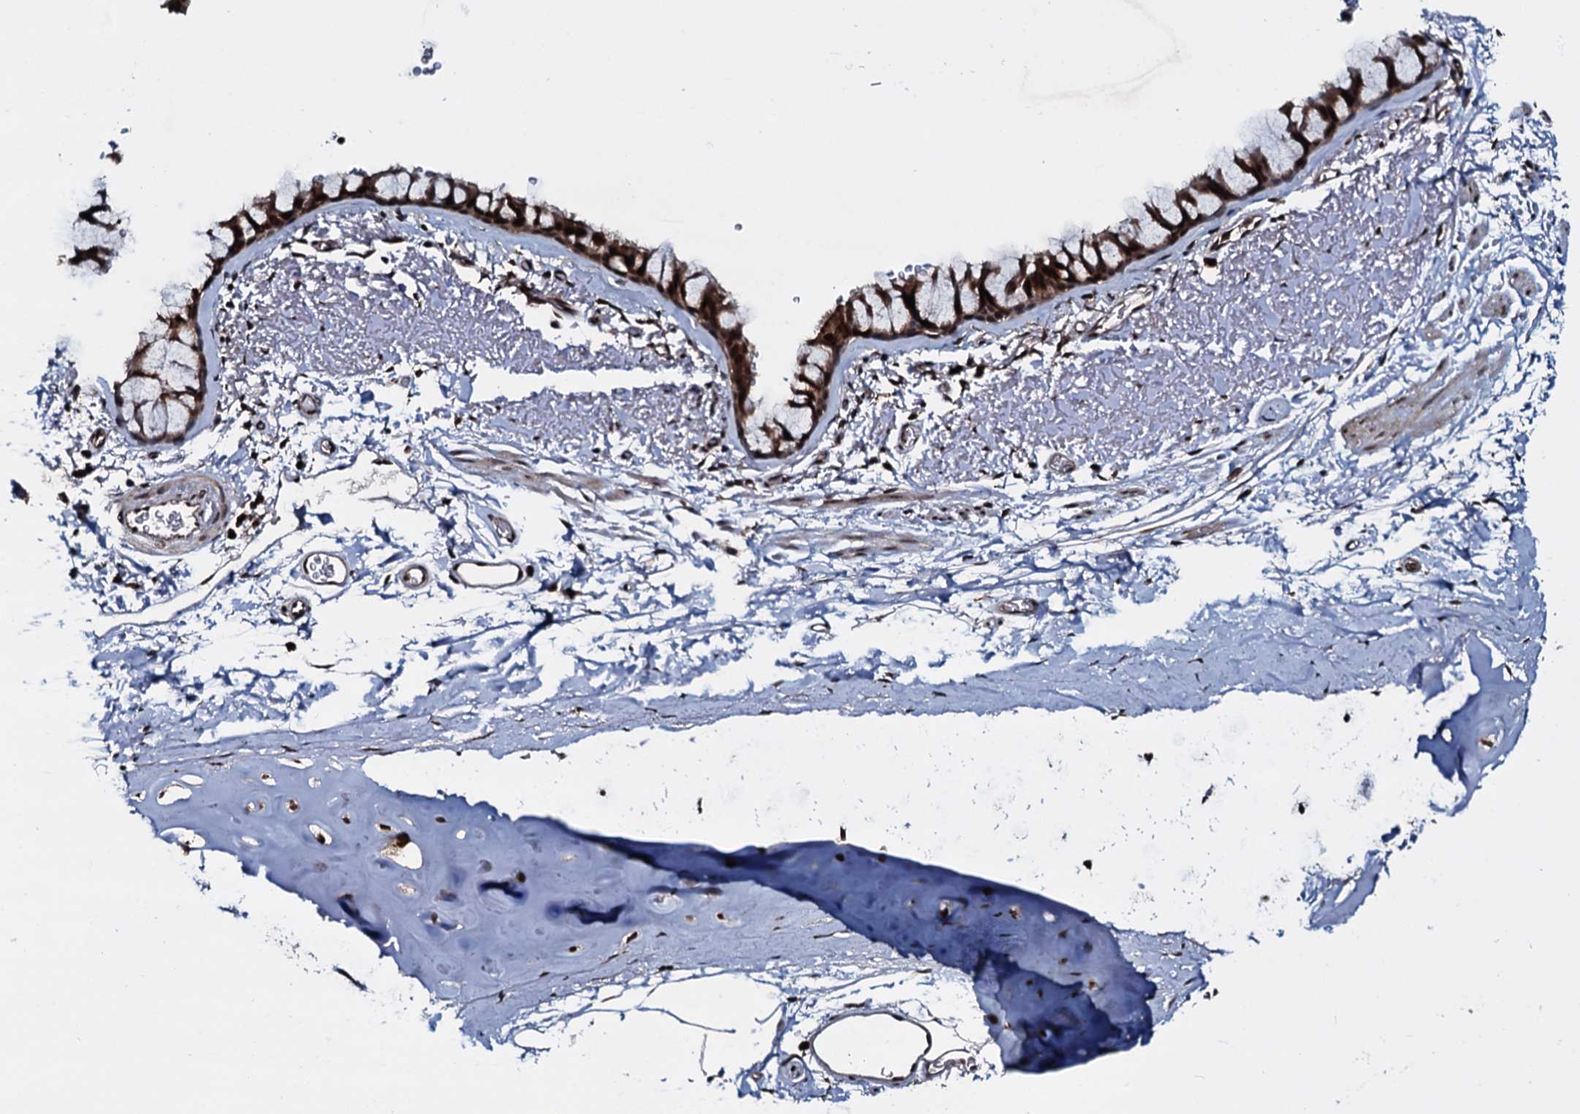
{"staining": {"intensity": "strong", "quantity": ">75%", "location": "cytoplasmic/membranous,nuclear"}, "tissue": "bronchus", "cell_type": "Respiratory epithelial cells", "image_type": "normal", "snomed": [{"axis": "morphology", "description": "Normal tissue, NOS"}, {"axis": "topography", "description": "Bronchus"}], "caption": "The histopathology image reveals immunohistochemical staining of normal bronchus. There is strong cytoplasmic/membranous,nuclear expression is present in about >75% of respiratory epithelial cells. (DAB IHC with brightfield microscopy, high magnification).", "gene": "HDDC3", "patient": {"sex": "male", "age": 65}}